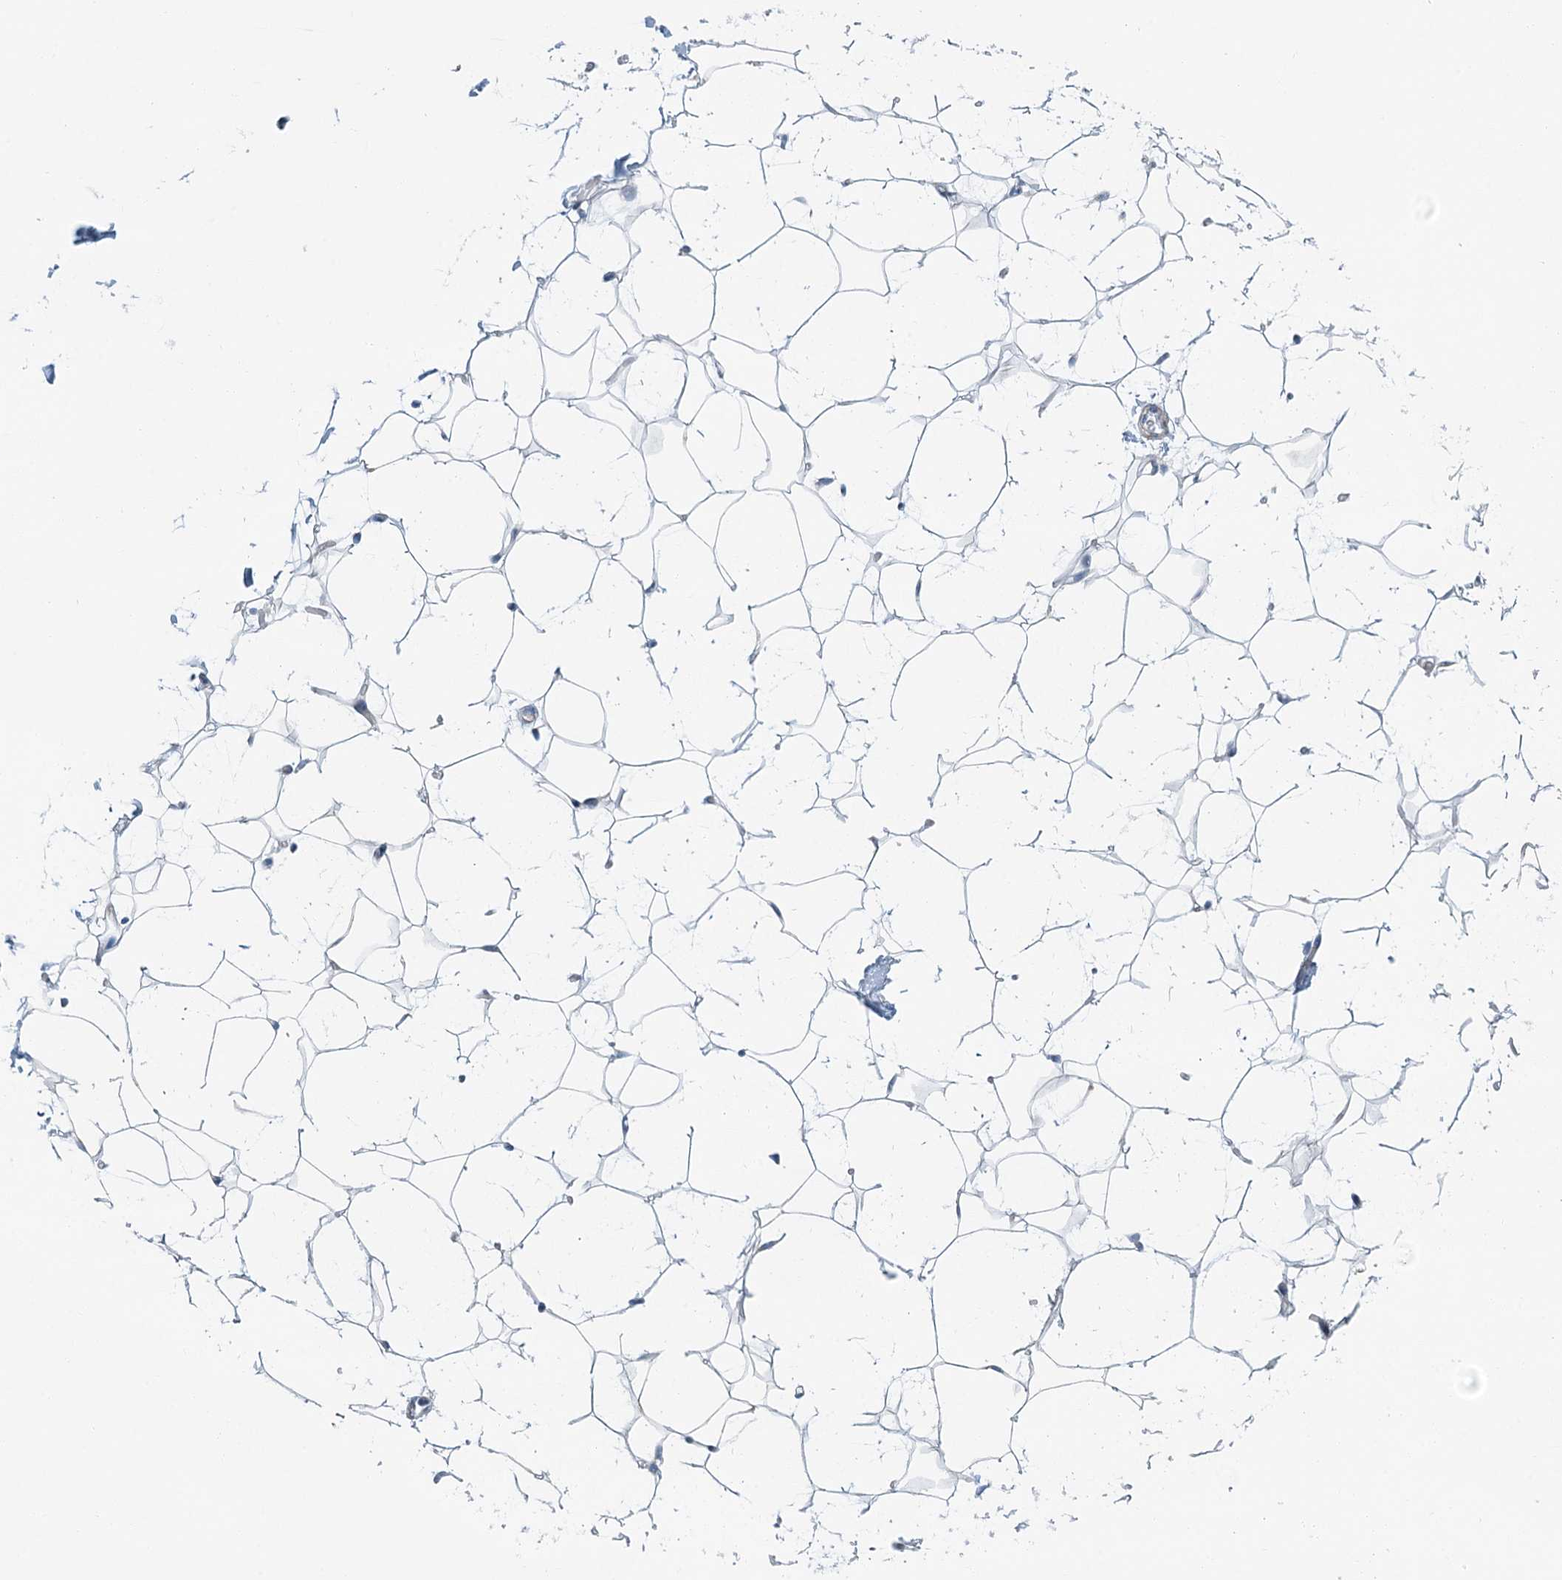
{"staining": {"intensity": "negative", "quantity": "none", "location": "none"}, "tissue": "adipose tissue", "cell_type": "Adipocytes", "image_type": "normal", "snomed": [{"axis": "morphology", "description": "Normal tissue, NOS"}, {"axis": "topography", "description": "Breast"}], "caption": "A high-resolution photomicrograph shows IHC staining of benign adipose tissue, which reveals no significant staining in adipocytes. (Brightfield microscopy of DAB immunohistochemistry at high magnification).", "gene": "ZNF527", "patient": {"sex": "female", "age": 26}}